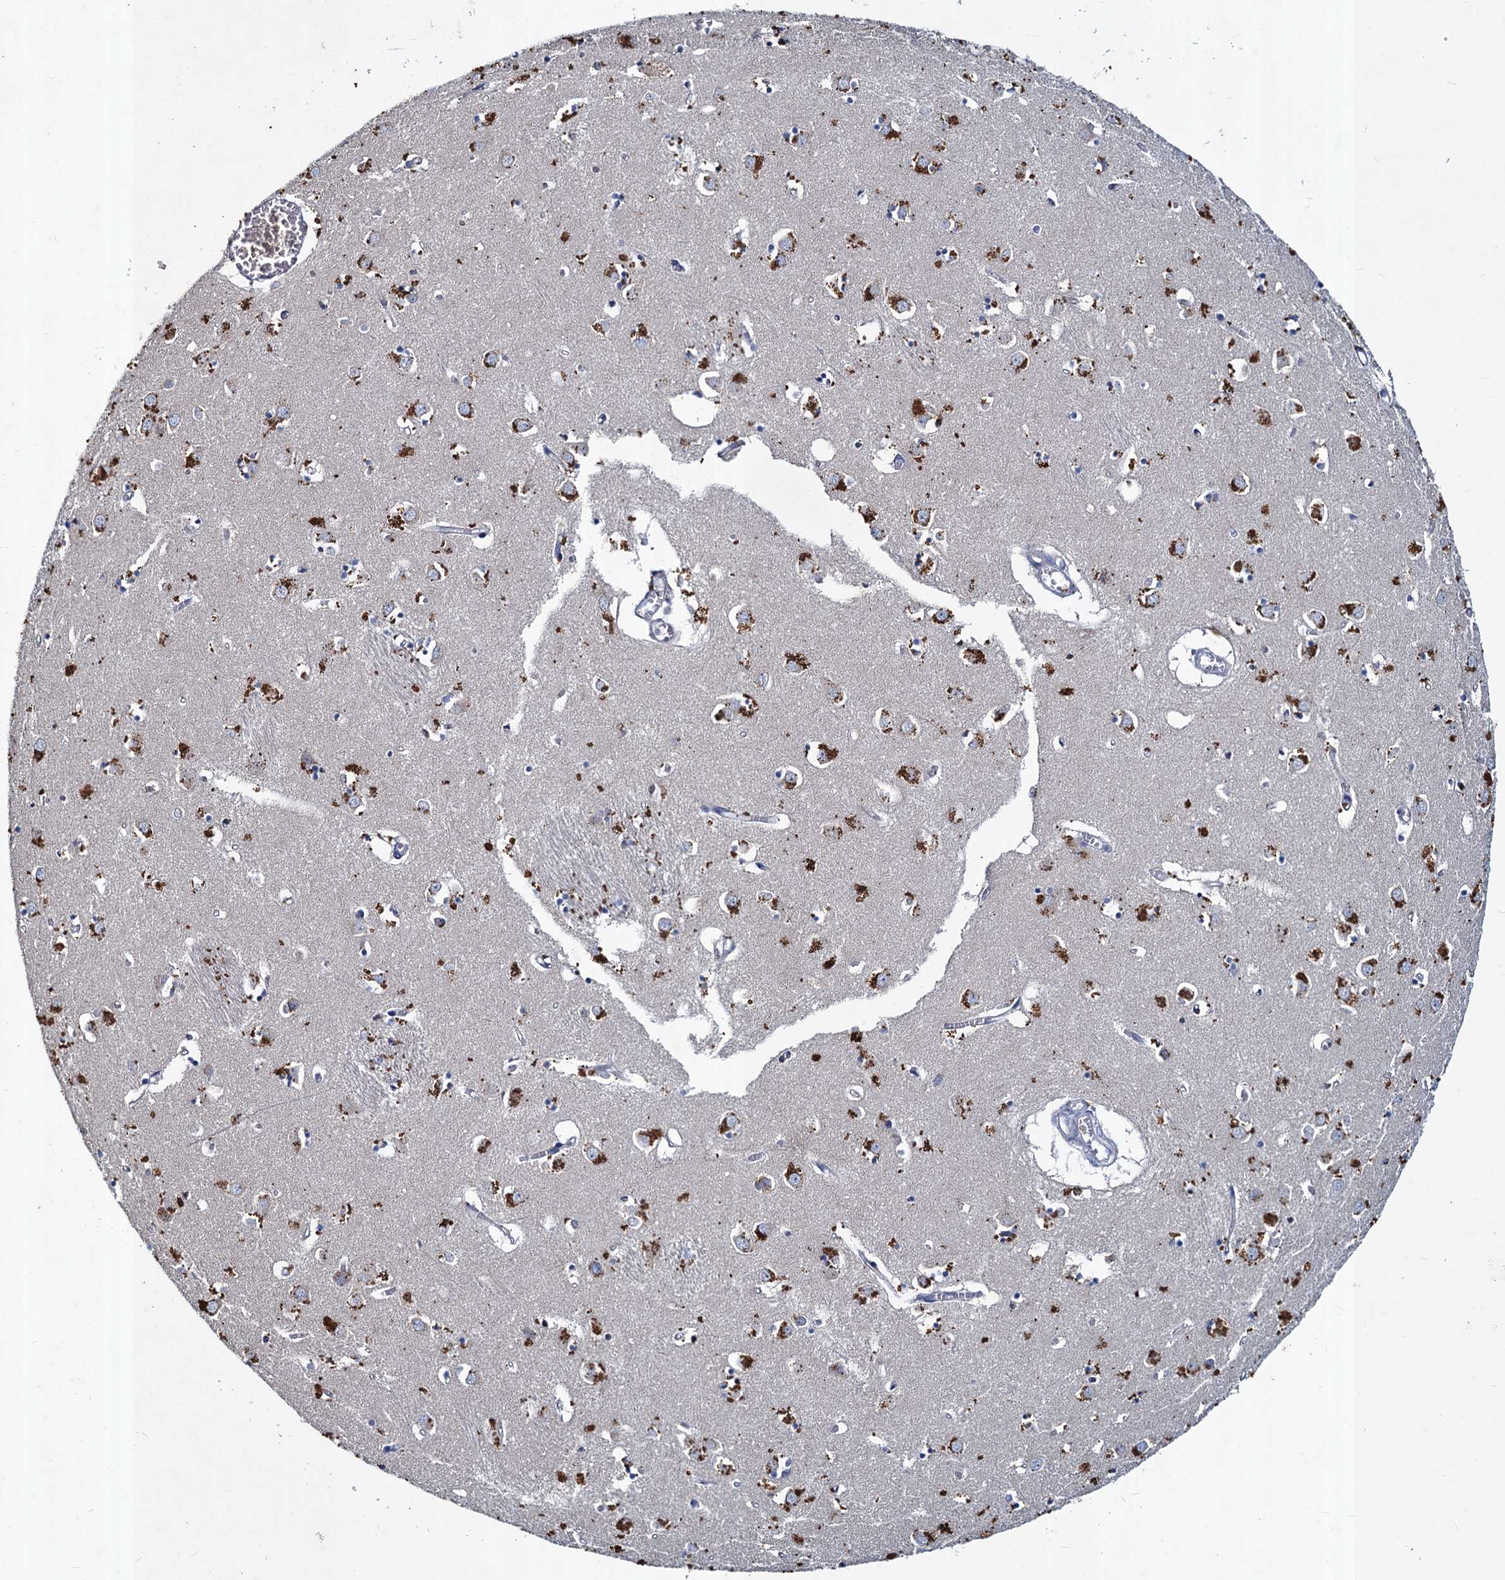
{"staining": {"intensity": "negative", "quantity": "none", "location": "none"}, "tissue": "caudate", "cell_type": "Glial cells", "image_type": "normal", "snomed": [{"axis": "morphology", "description": "Normal tissue, NOS"}, {"axis": "topography", "description": "Lateral ventricle wall"}], "caption": "The histopathology image demonstrates no staining of glial cells in normal caudate.", "gene": "TMX2", "patient": {"sex": "male", "age": 70}}